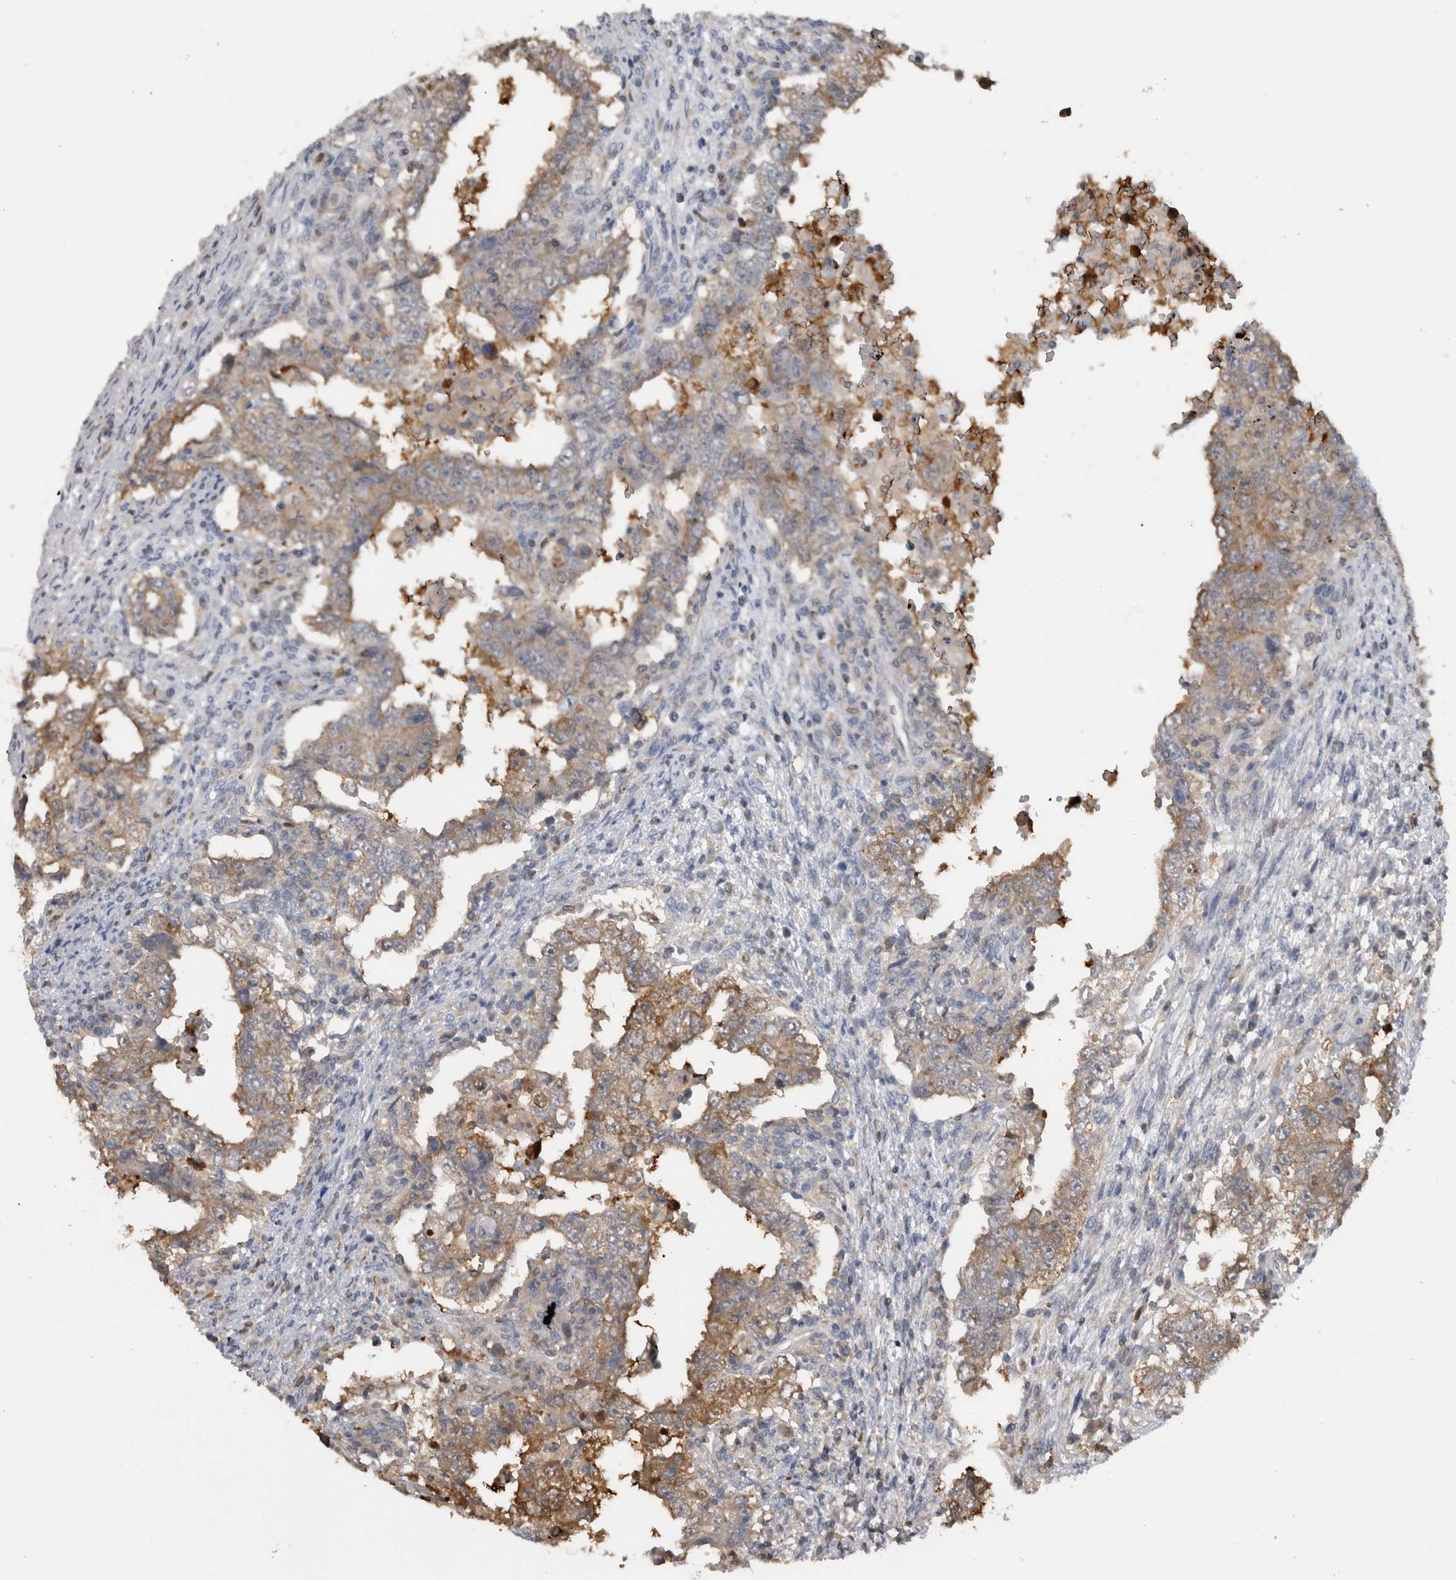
{"staining": {"intensity": "weak", "quantity": ">75%", "location": "cytoplasmic/membranous"}, "tissue": "testis cancer", "cell_type": "Tumor cells", "image_type": "cancer", "snomed": [{"axis": "morphology", "description": "Carcinoma, Embryonal, NOS"}, {"axis": "topography", "description": "Testis"}], "caption": "Tumor cells display low levels of weak cytoplasmic/membranous staining in about >75% of cells in embryonal carcinoma (testis).", "gene": "USH1G", "patient": {"sex": "male", "age": 26}}